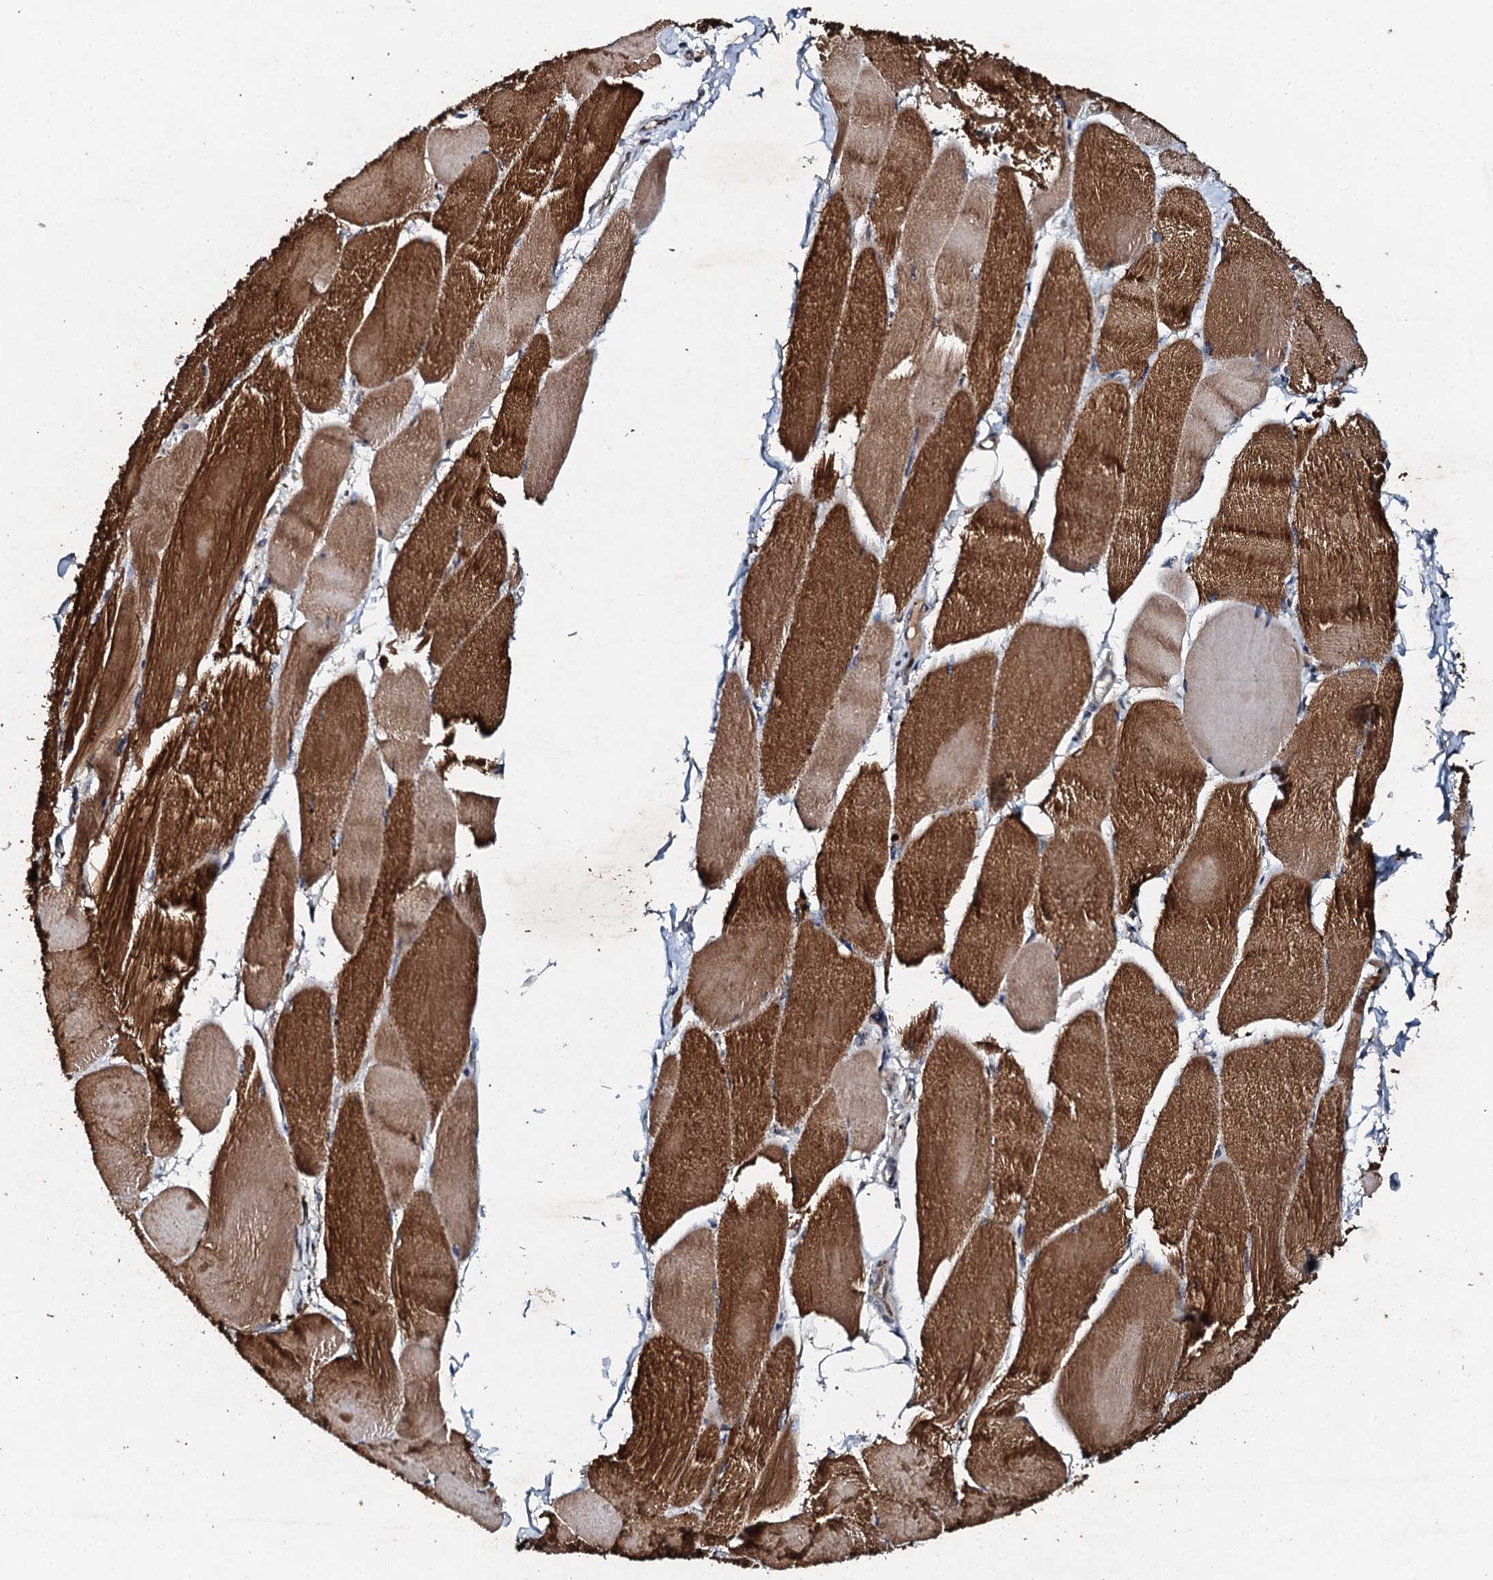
{"staining": {"intensity": "strong", "quantity": ">75%", "location": "cytoplasmic/membranous"}, "tissue": "skeletal muscle", "cell_type": "Myocytes", "image_type": "normal", "snomed": [{"axis": "morphology", "description": "Normal tissue, NOS"}, {"axis": "morphology", "description": "Basal cell carcinoma"}, {"axis": "topography", "description": "Skeletal muscle"}], "caption": "Protein expression analysis of benign skeletal muscle reveals strong cytoplasmic/membranous positivity in approximately >75% of myocytes.", "gene": "ADAMTS10", "patient": {"sex": "female", "age": 64}}